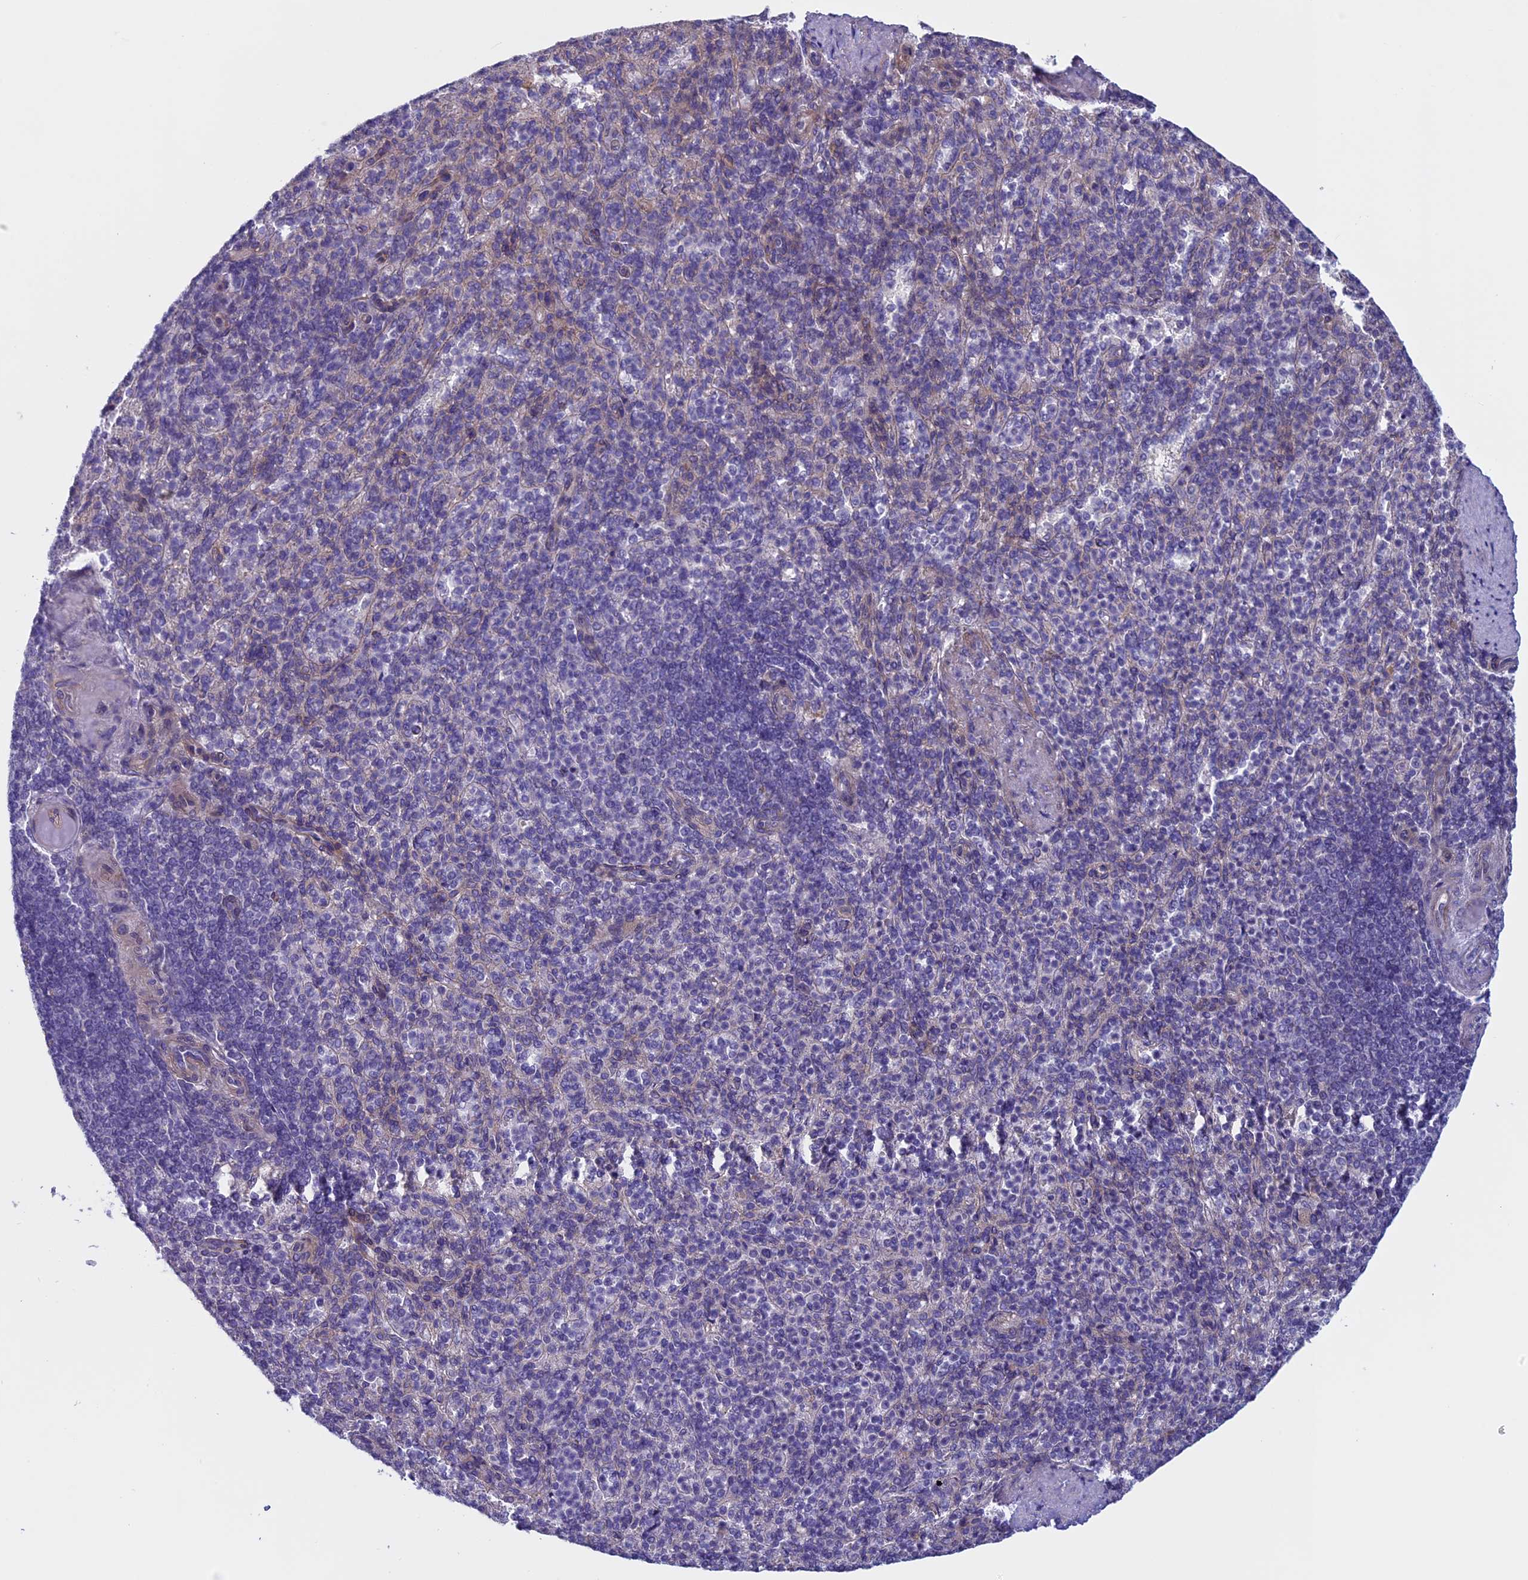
{"staining": {"intensity": "weak", "quantity": "25%-75%", "location": "cytoplasmic/membranous"}, "tissue": "spleen", "cell_type": "Cells in red pulp", "image_type": "normal", "snomed": [{"axis": "morphology", "description": "Normal tissue, NOS"}, {"axis": "topography", "description": "Spleen"}], "caption": "This photomicrograph reveals IHC staining of normal human spleen, with low weak cytoplasmic/membranous positivity in about 25%-75% of cells in red pulp.", "gene": "CNOT6L", "patient": {"sex": "female", "age": 74}}